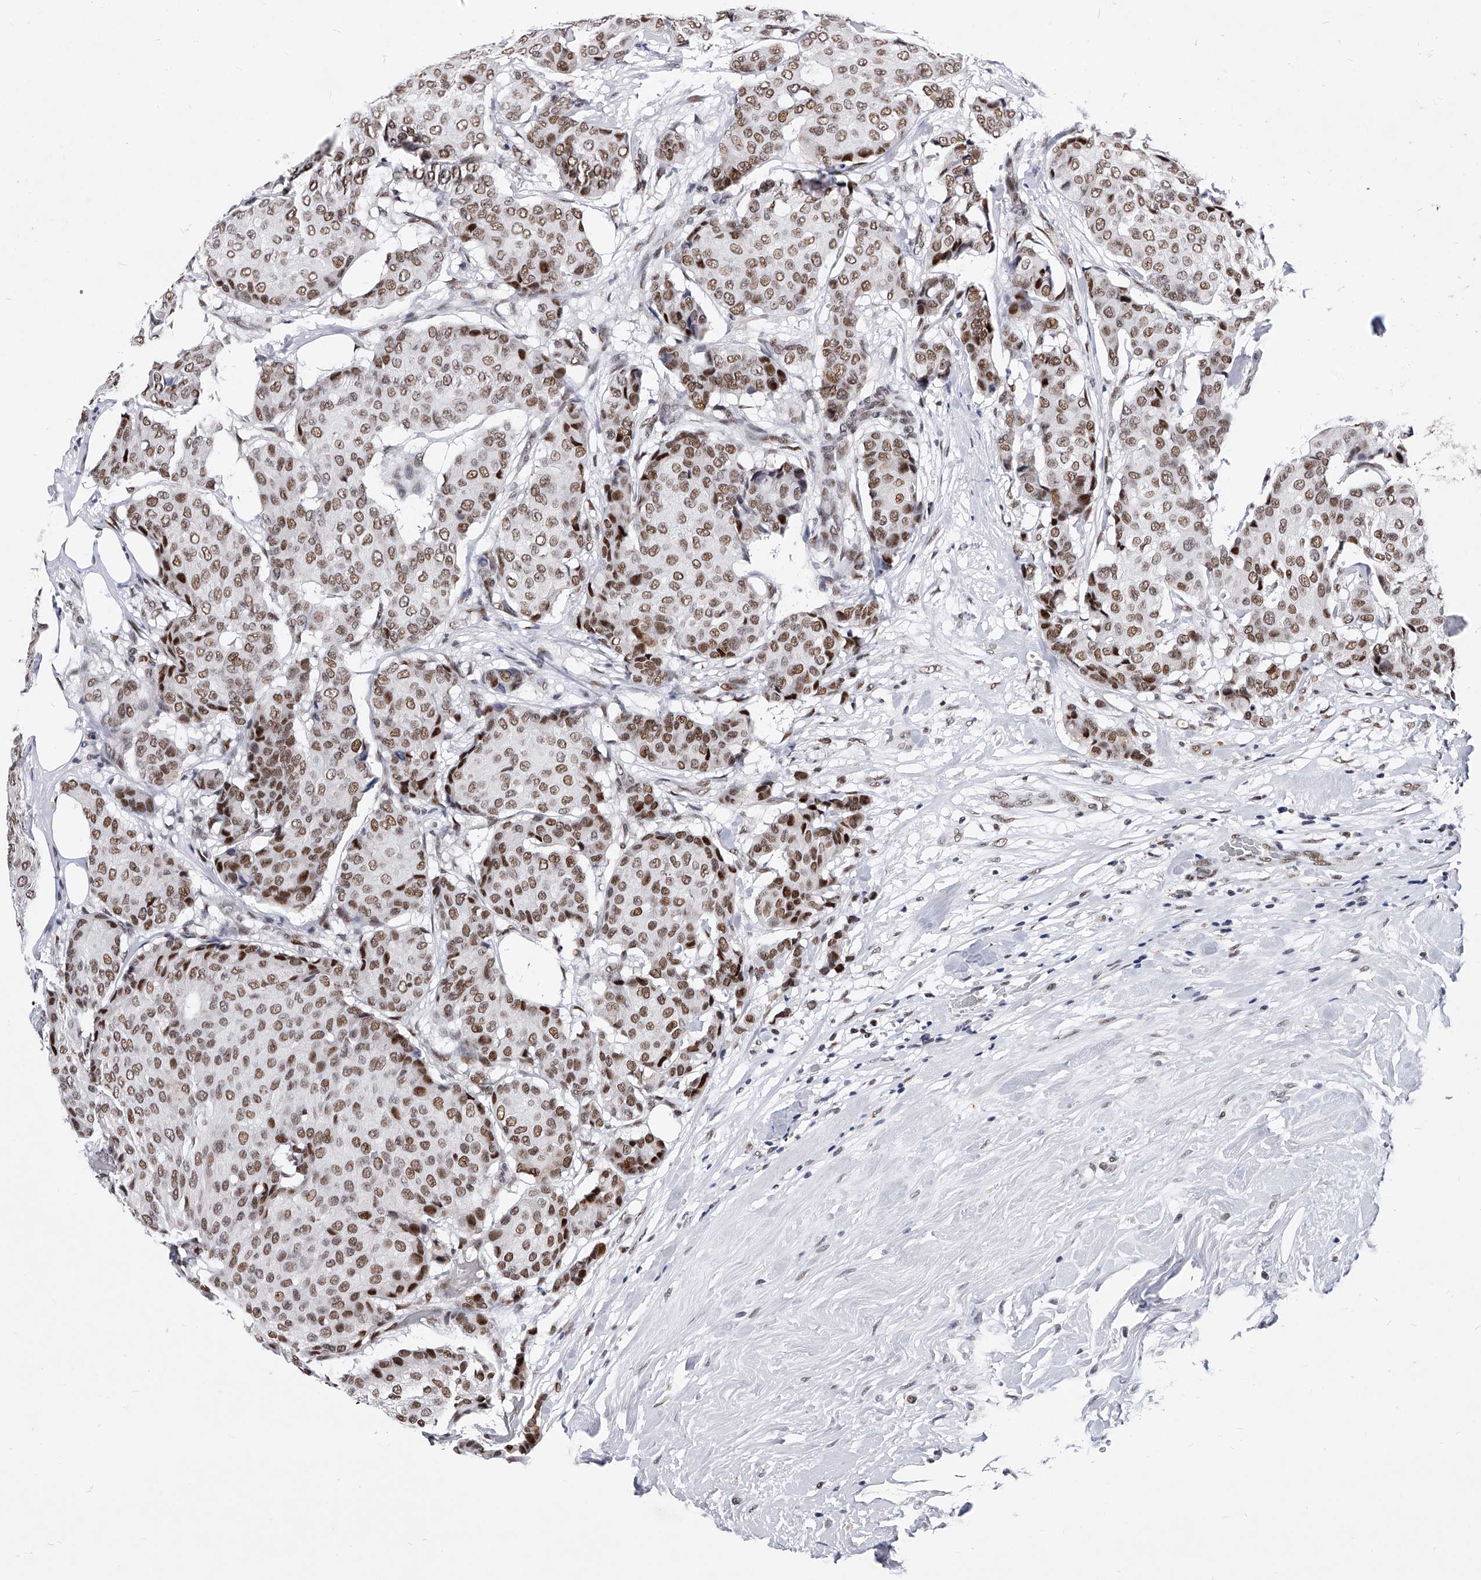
{"staining": {"intensity": "moderate", "quantity": ">75%", "location": "nuclear"}, "tissue": "breast cancer", "cell_type": "Tumor cells", "image_type": "cancer", "snomed": [{"axis": "morphology", "description": "Duct carcinoma"}, {"axis": "topography", "description": "Breast"}], "caption": "Brown immunohistochemical staining in human breast cancer shows moderate nuclear positivity in about >75% of tumor cells.", "gene": "TESK2", "patient": {"sex": "female", "age": 75}}